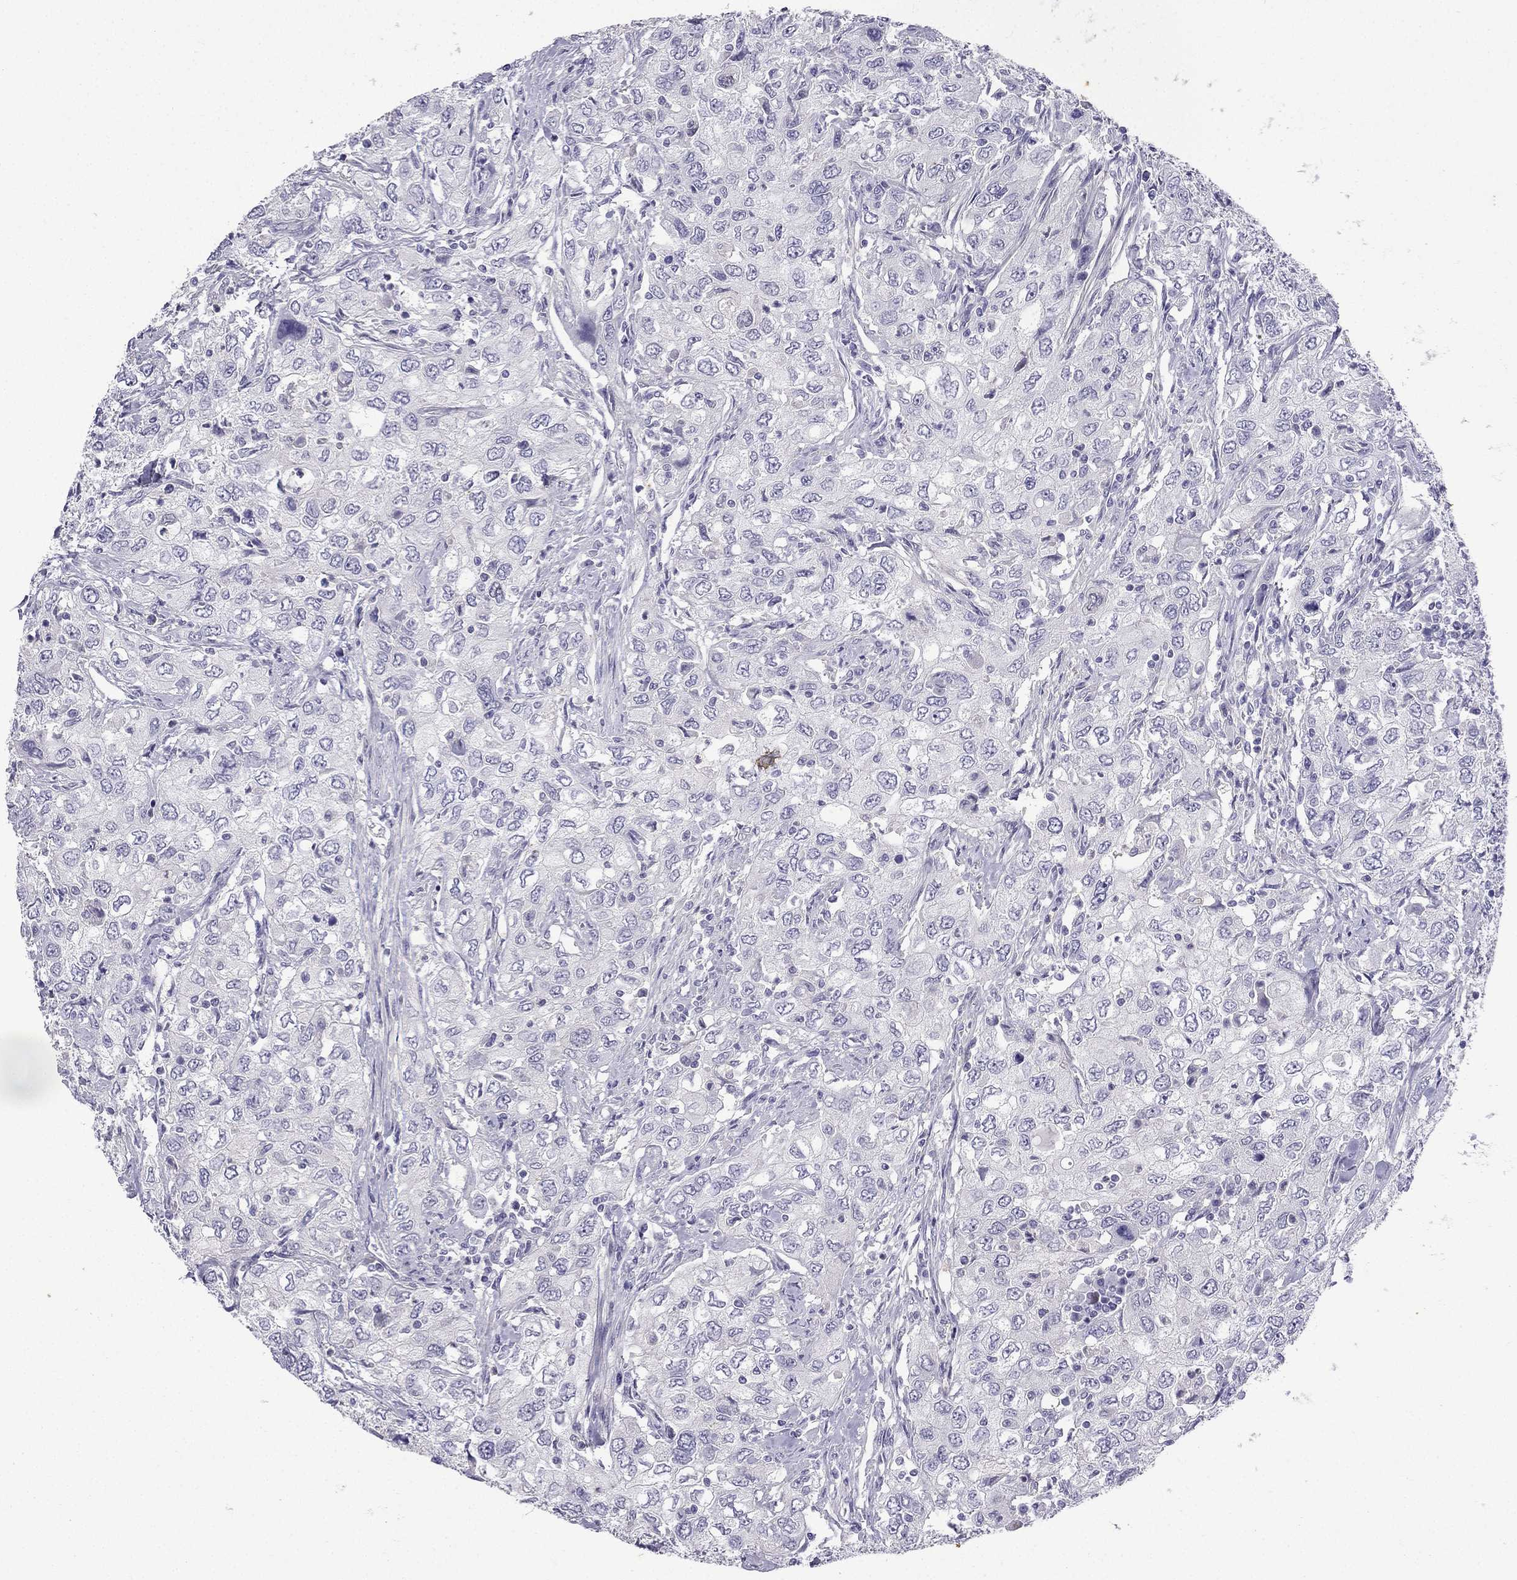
{"staining": {"intensity": "negative", "quantity": "none", "location": "none"}, "tissue": "urothelial cancer", "cell_type": "Tumor cells", "image_type": "cancer", "snomed": [{"axis": "morphology", "description": "Urothelial carcinoma, High grade"}, {"axis": "topography", "description": "Urinary bladder"}], "caption": "Immunohistochemical staining of human urothelial cancer reveals no significant expression in tumor cells.", "gene": "GJA8", "patient": {"sex": "male", "age": 76}}